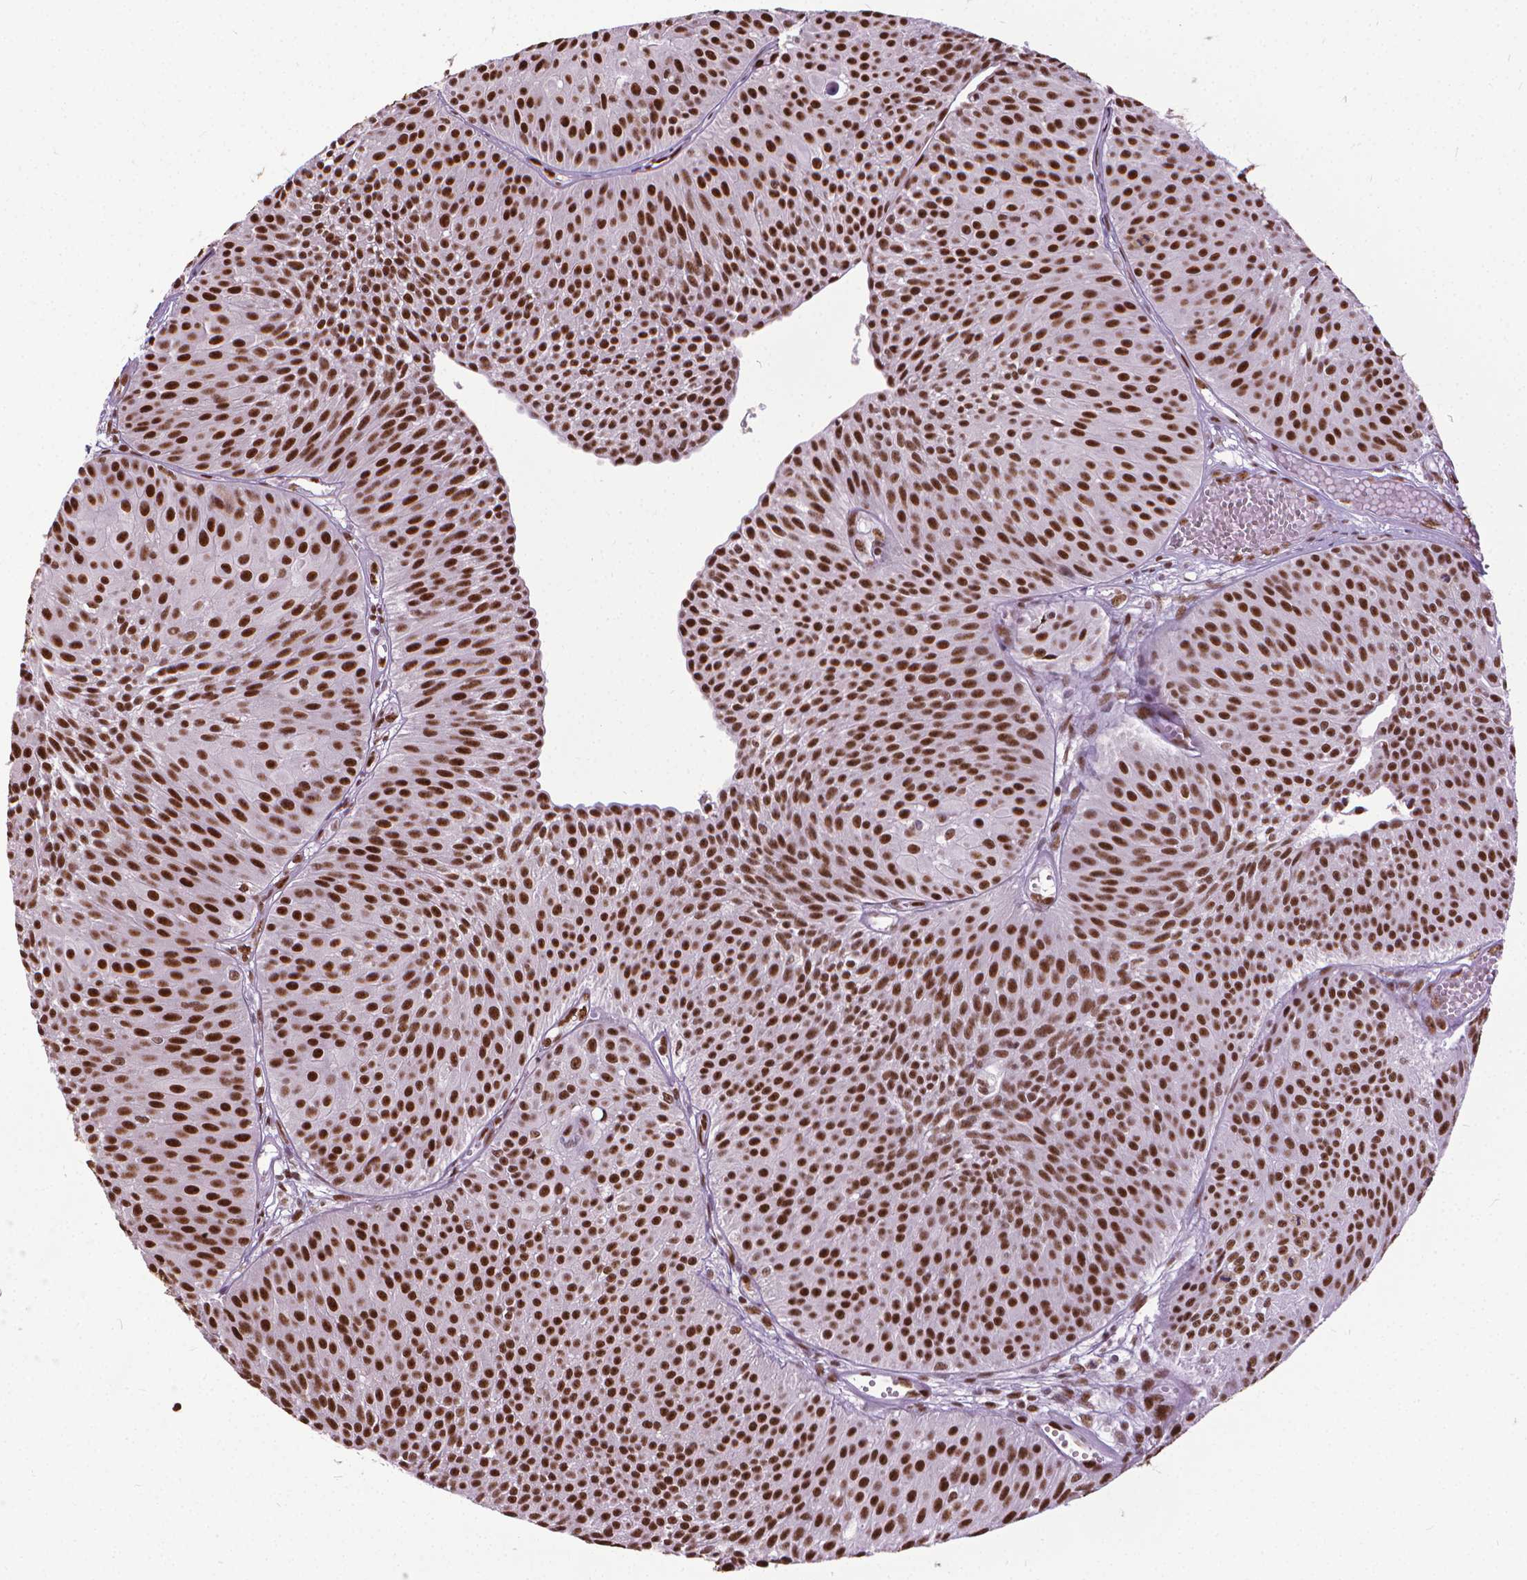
{"staining": {"intensity": "strong", "quantity": ">75%", "location": "nuclear"}, "tissue": "urothelial cancer", "cell_type": "Tumor cells", "image_type": "cancer", "snomed": [{"axis": "morphology", "description": "Urothelial carcinoma, Low grade"}, {"axis": "topography", "description": "Urinary bladder"}], "caption": "An image of human low-grade urothelial carcinoma stained for a protein reveals strong nuclear brown staining in tumor cells.", "gene": "AKAP8", "patient": {"sex": "male", "age": 63}}